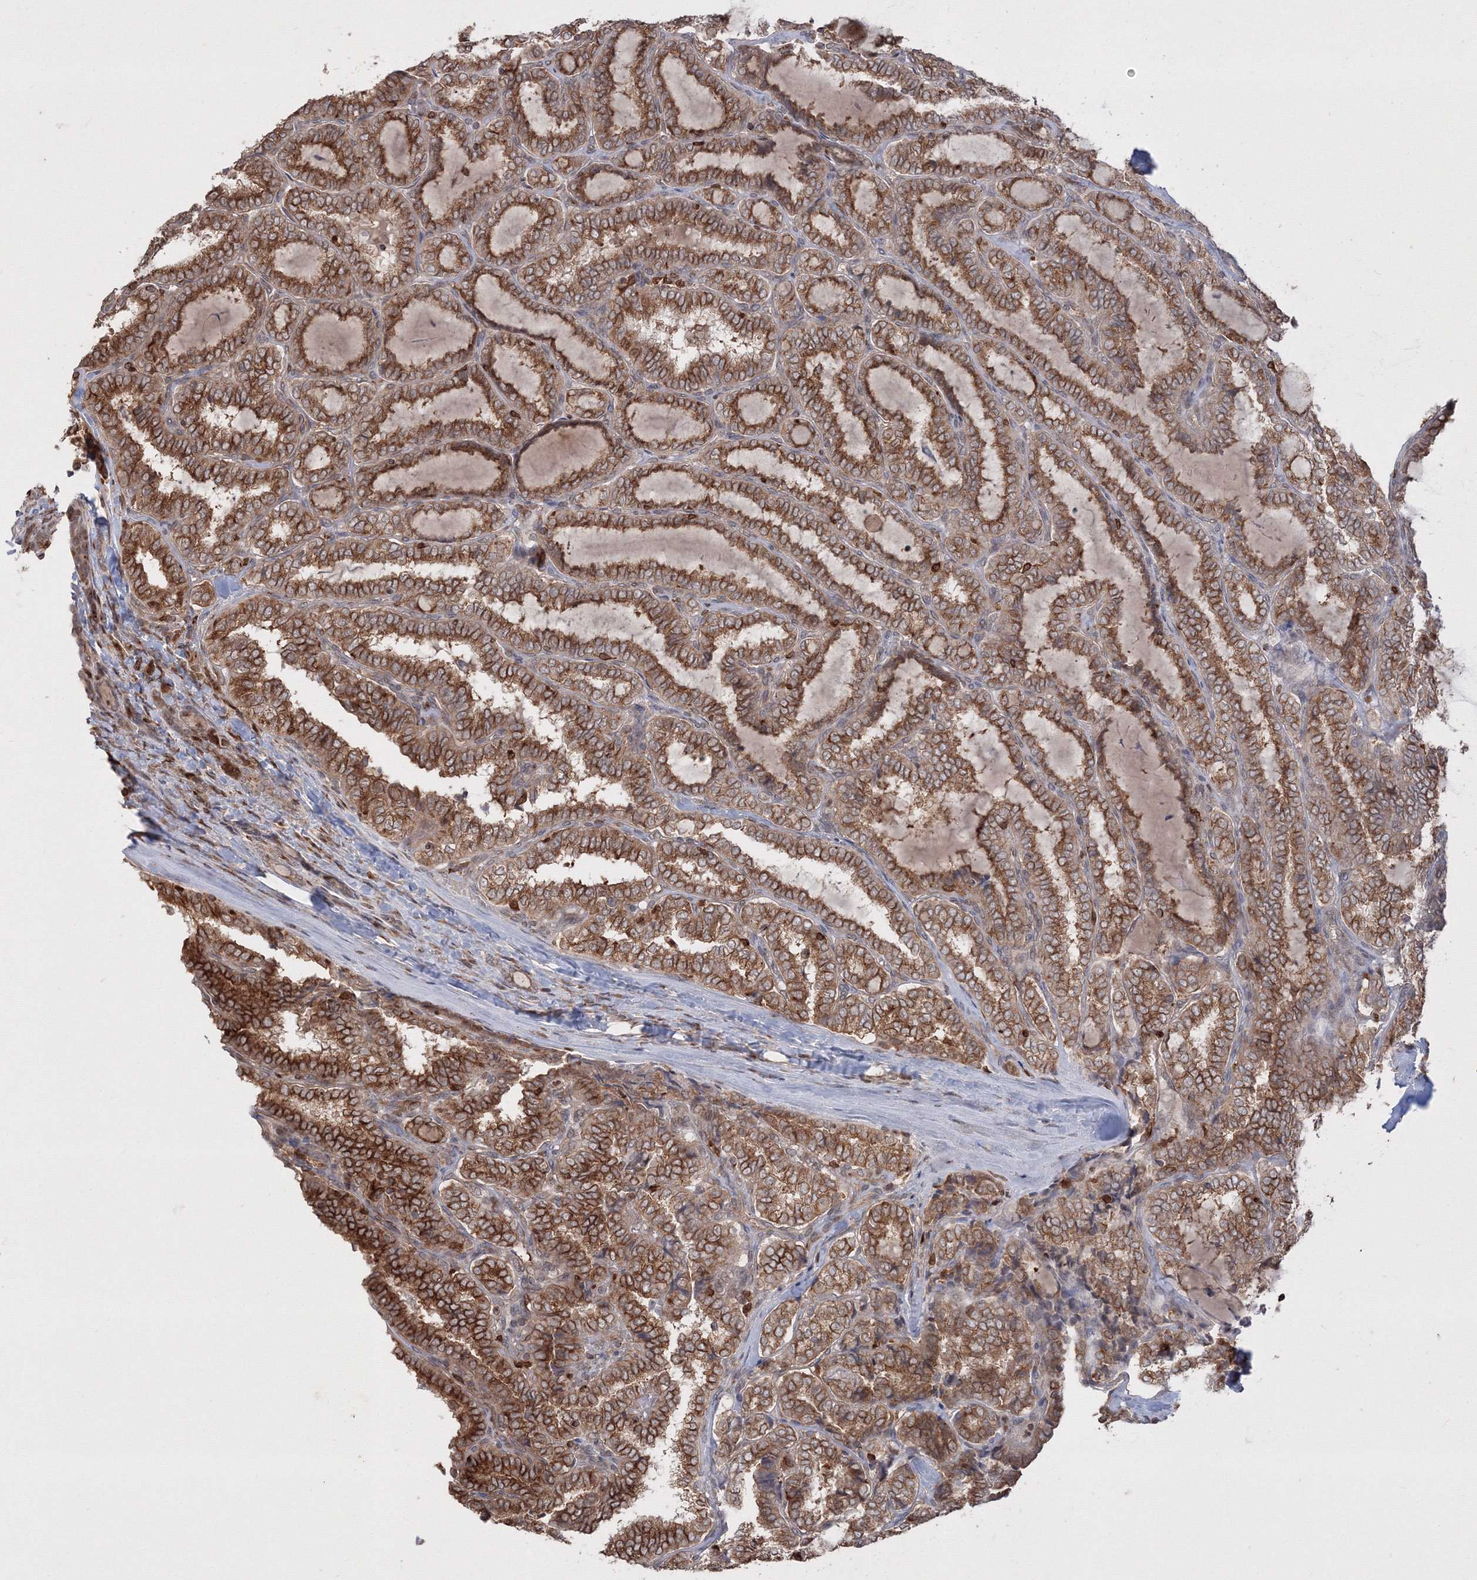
{"staining": {"intensity": "strong", "quantity": ">75%", "location": "cytoplasmic/membranous"}, "tissue": "thyroid cancer", "cell_type": "Tumor cells", "image_type": "cancer", "snomed": [{"axis": "morphology", "description": "Normal tissue, NOS"}, {"axis": "morphology", "description": "Papillary adenocarcinoma, NOS"}, {"axis": "topography", "description": "Thyroid gland"}], "caption": "Thyroid cancer (papillary adenocarcinoma) stained for a protein (brown) shows strong cytoplasmic/membranous positive staining in about >75% of tumor cells.", "gene": "TMEM50B", "patient": {"sex": "female", "age": 30}}